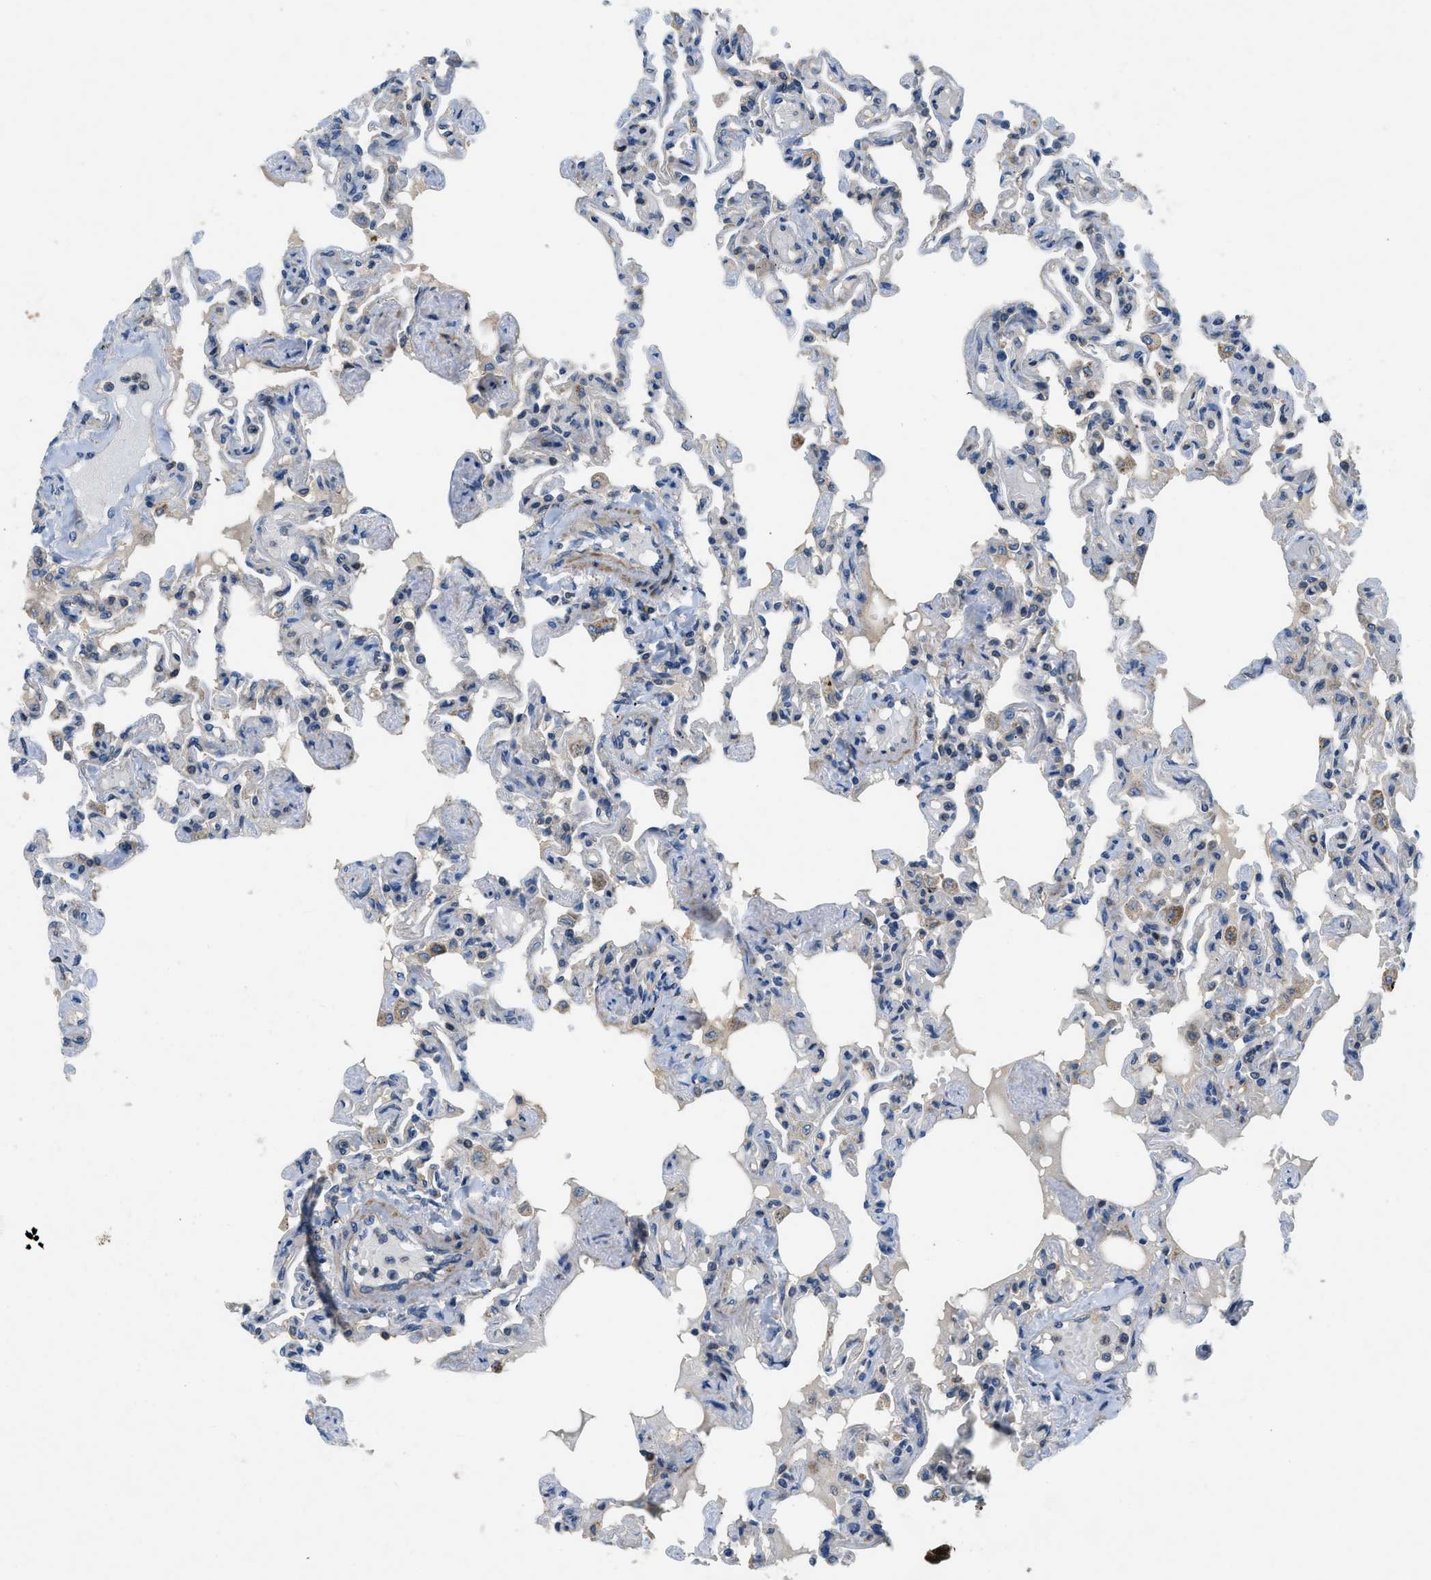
{"staining": {"intensity": "weak", "quantity": "25%-75%", "location": "cytoplasmic/membranous"}, "tissue": "lung", "cell_type": "Alveolar cells", "image_type": "normal", "snomed": [{"axis": "morphology", "description": "Normal tissue, NOS"}, {"axis": "topography", "description": "Lung"}], "caption": "Protein expression analysis of unremarkable human lung reveals weak cytoplasmic/membranous positivity in about 25%-75% of alveolar cells.", "gene": "GPR31", "patient": {"sex": "male", "age": 21}}